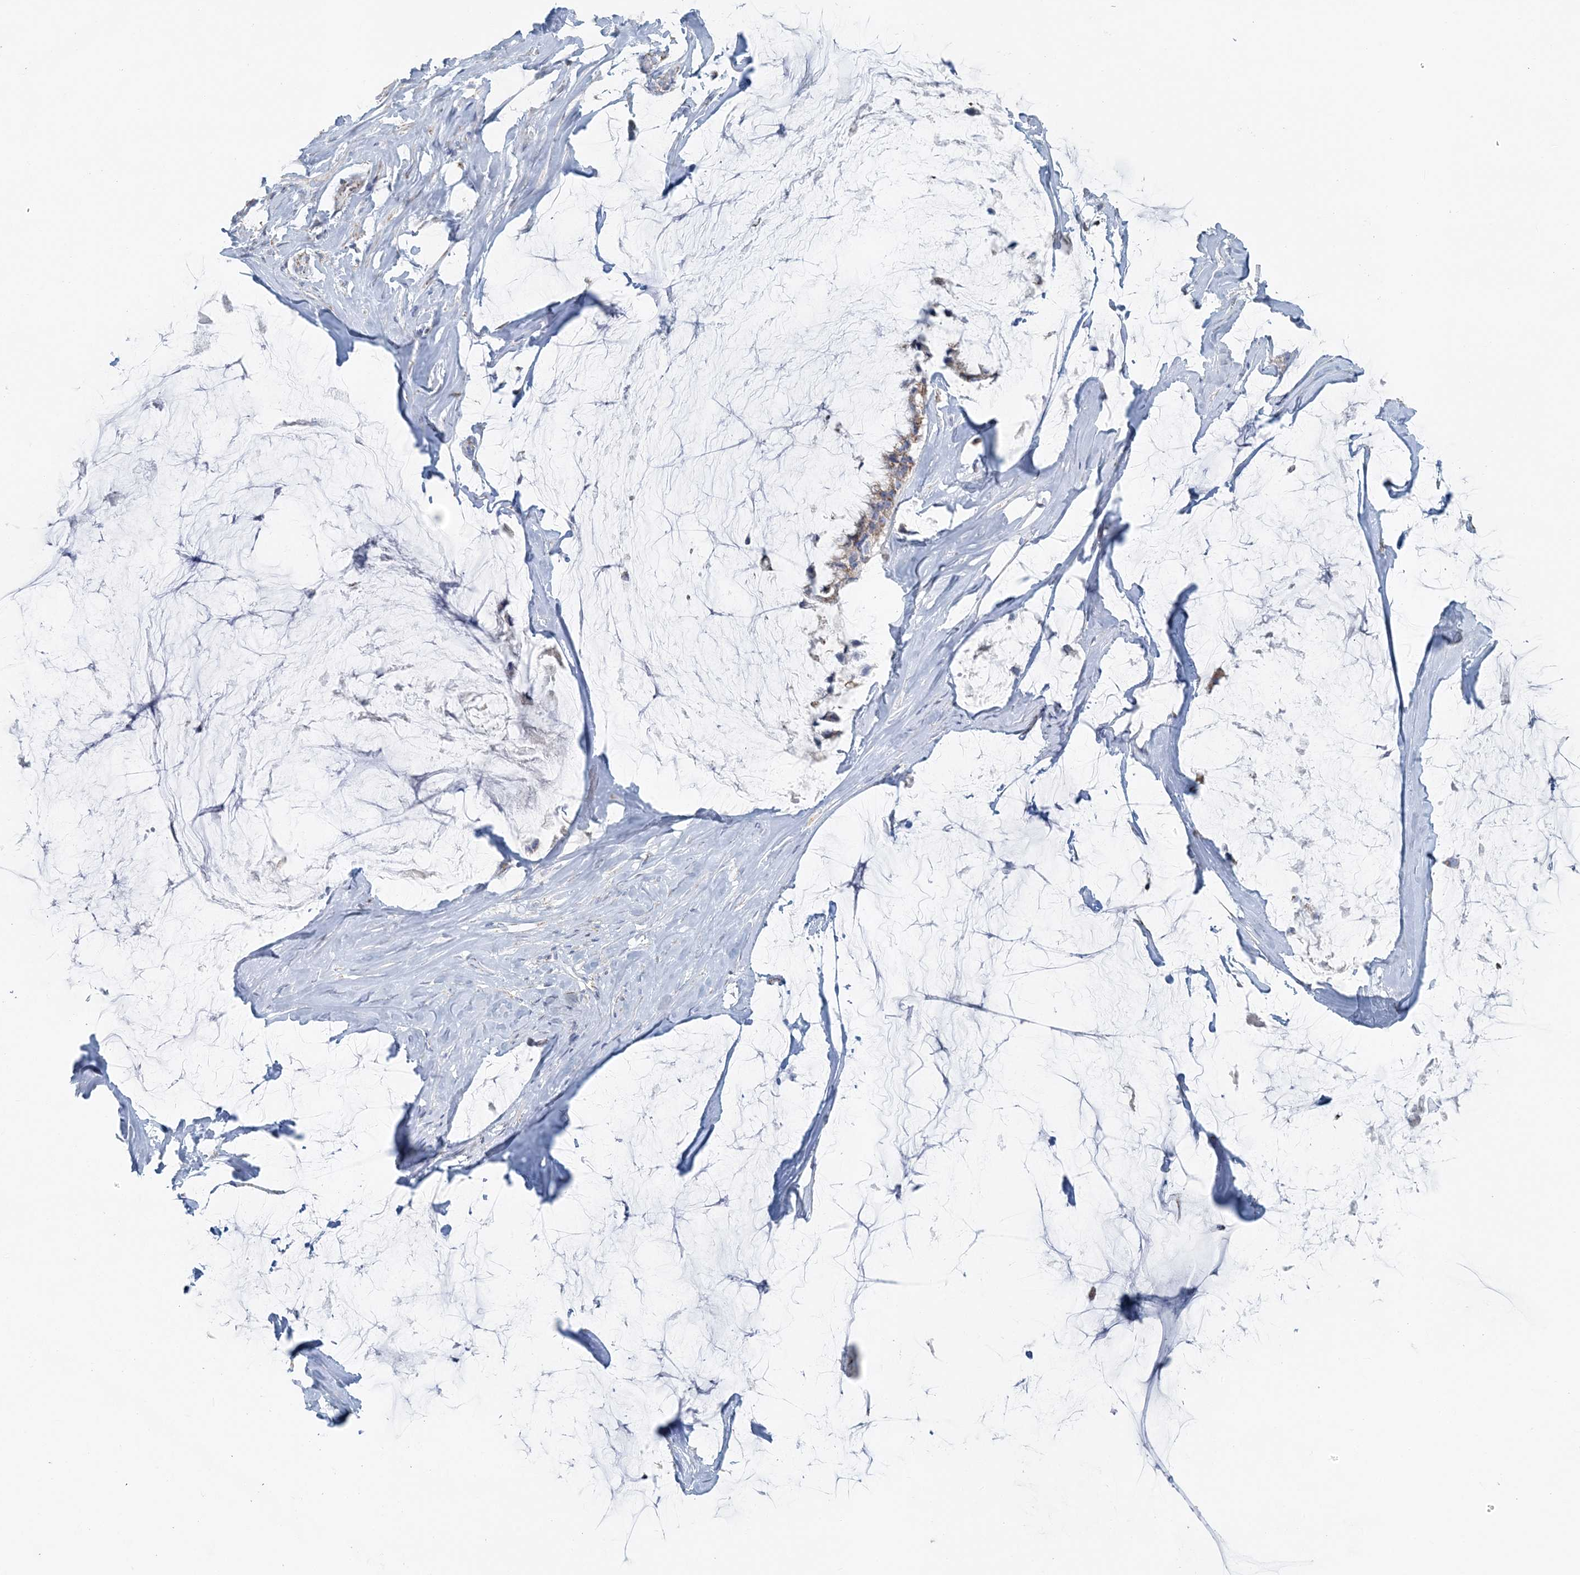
{"staining": {"intensity": "weak", "quantity": "<25%", "location": "cytoplasmic/membranous"}, "tissue": "ovarian cancer", "cell_type": "Tumor cells", "image_type": "cancer", "snomed": [{"axis": "morphology", "description": "Cystadenocarcinoma, mucinous, NOS"}, {"axis": "topography", "description": "Ovary"}], "caption": "Histopathology image shows no protein staining in tumor cells of ovarian cancer (mucinous cystadenocarcinoma) tissue.", "gene": "PCCB", "patient": {"sex": "female", "age": 39}}